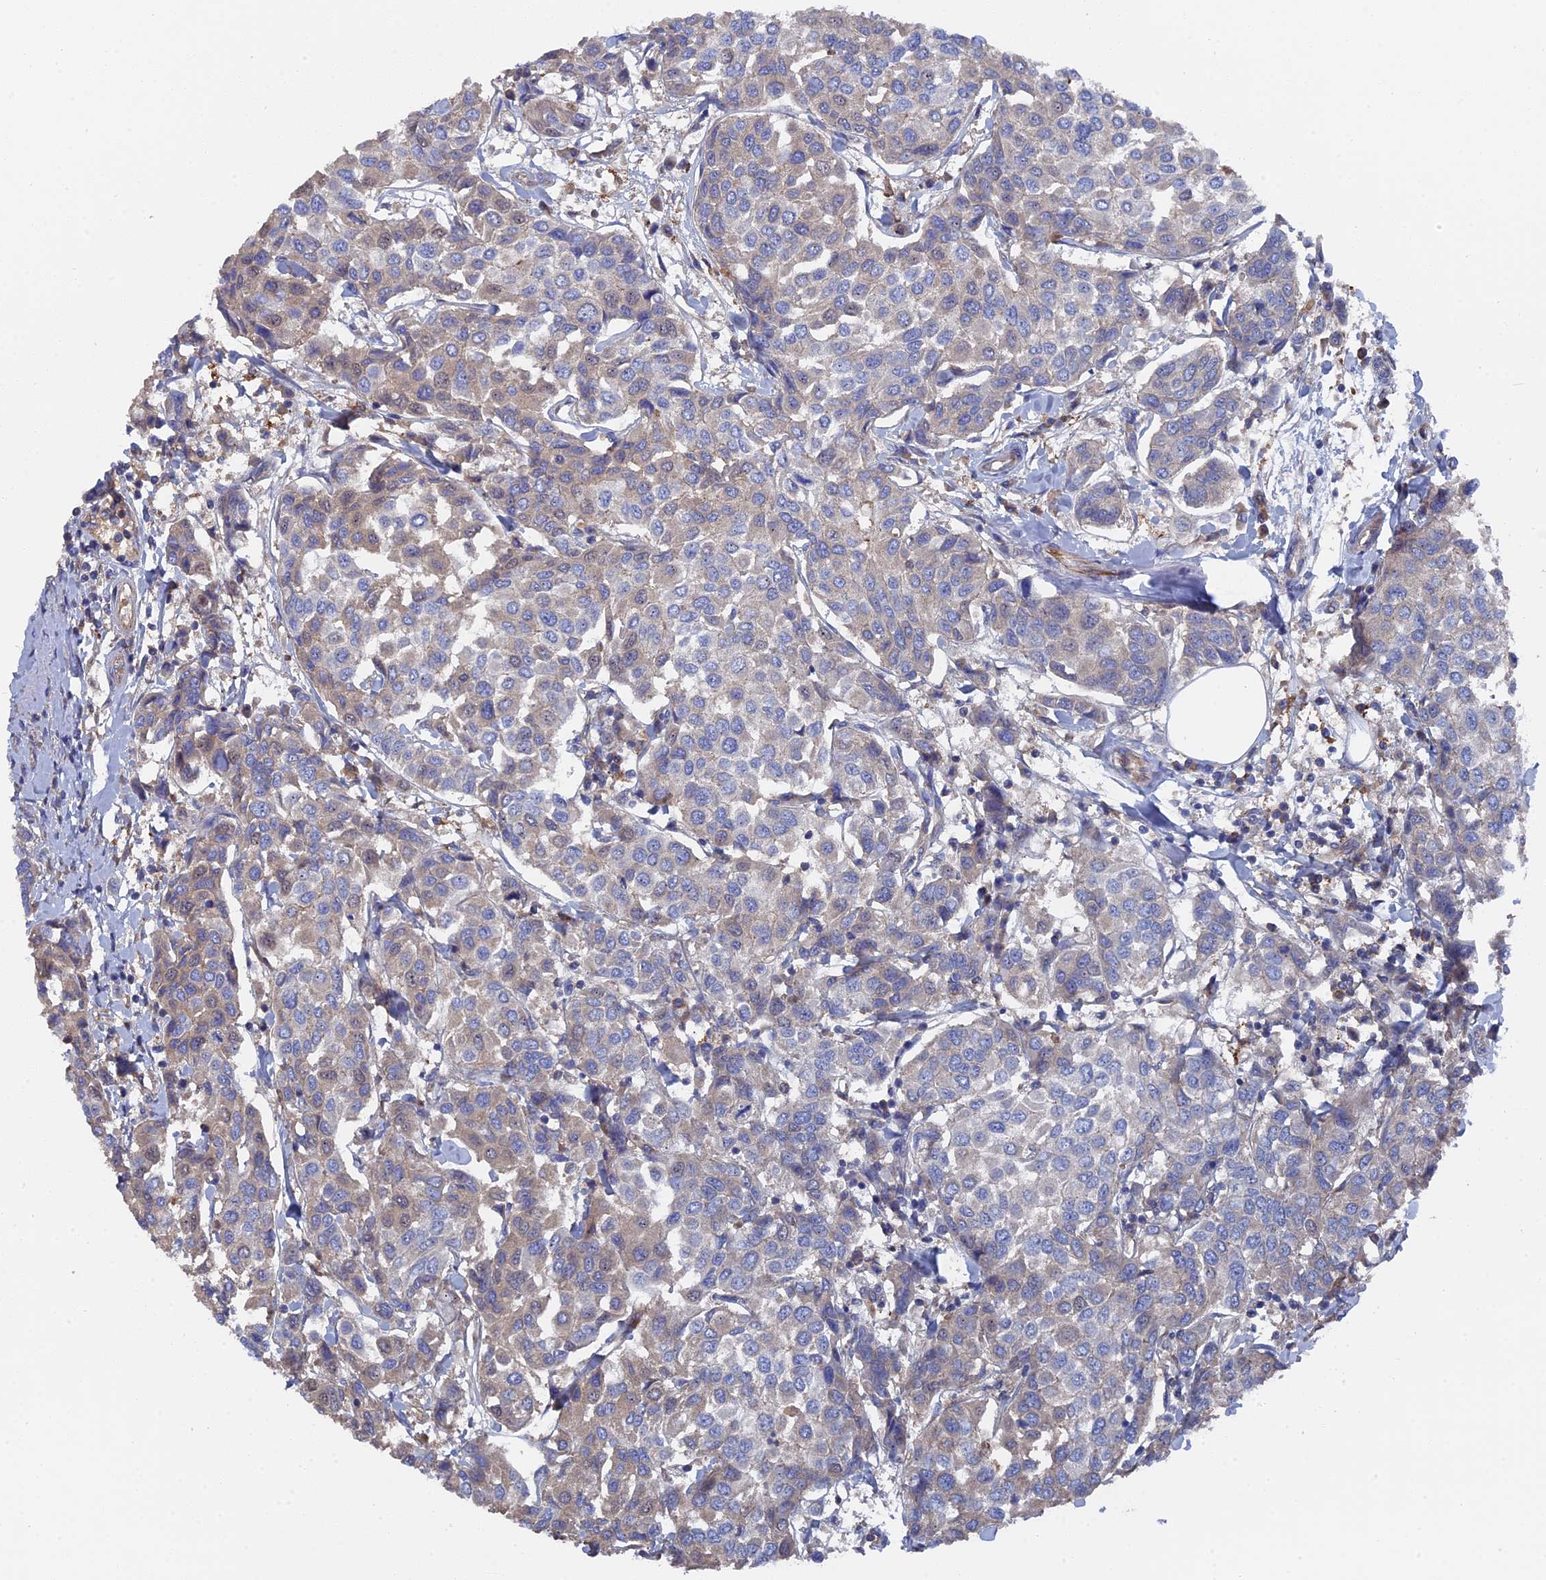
{"staining": {"intensity": "weak", "quantity": "<25%", "location": "cytoplasmic/membranous"}, "tissue": "breast cancer", "cell_type": "Tumor cells", "image_type": "cancer", "snomed": [{"axis": "morphology", "description": "Duct carcinoma"}, {"axis": "topography", "description": "Breast"}], "caption": "DAB immunohistochemical staining of human breast infiltrating ductal carcinoma exhibits no significant expression in tumor cells. (DAB immunohistochemistry (IHC), high magnification).", "gene": "SMG9", "patient": {"sex": "female", "age": 55}}